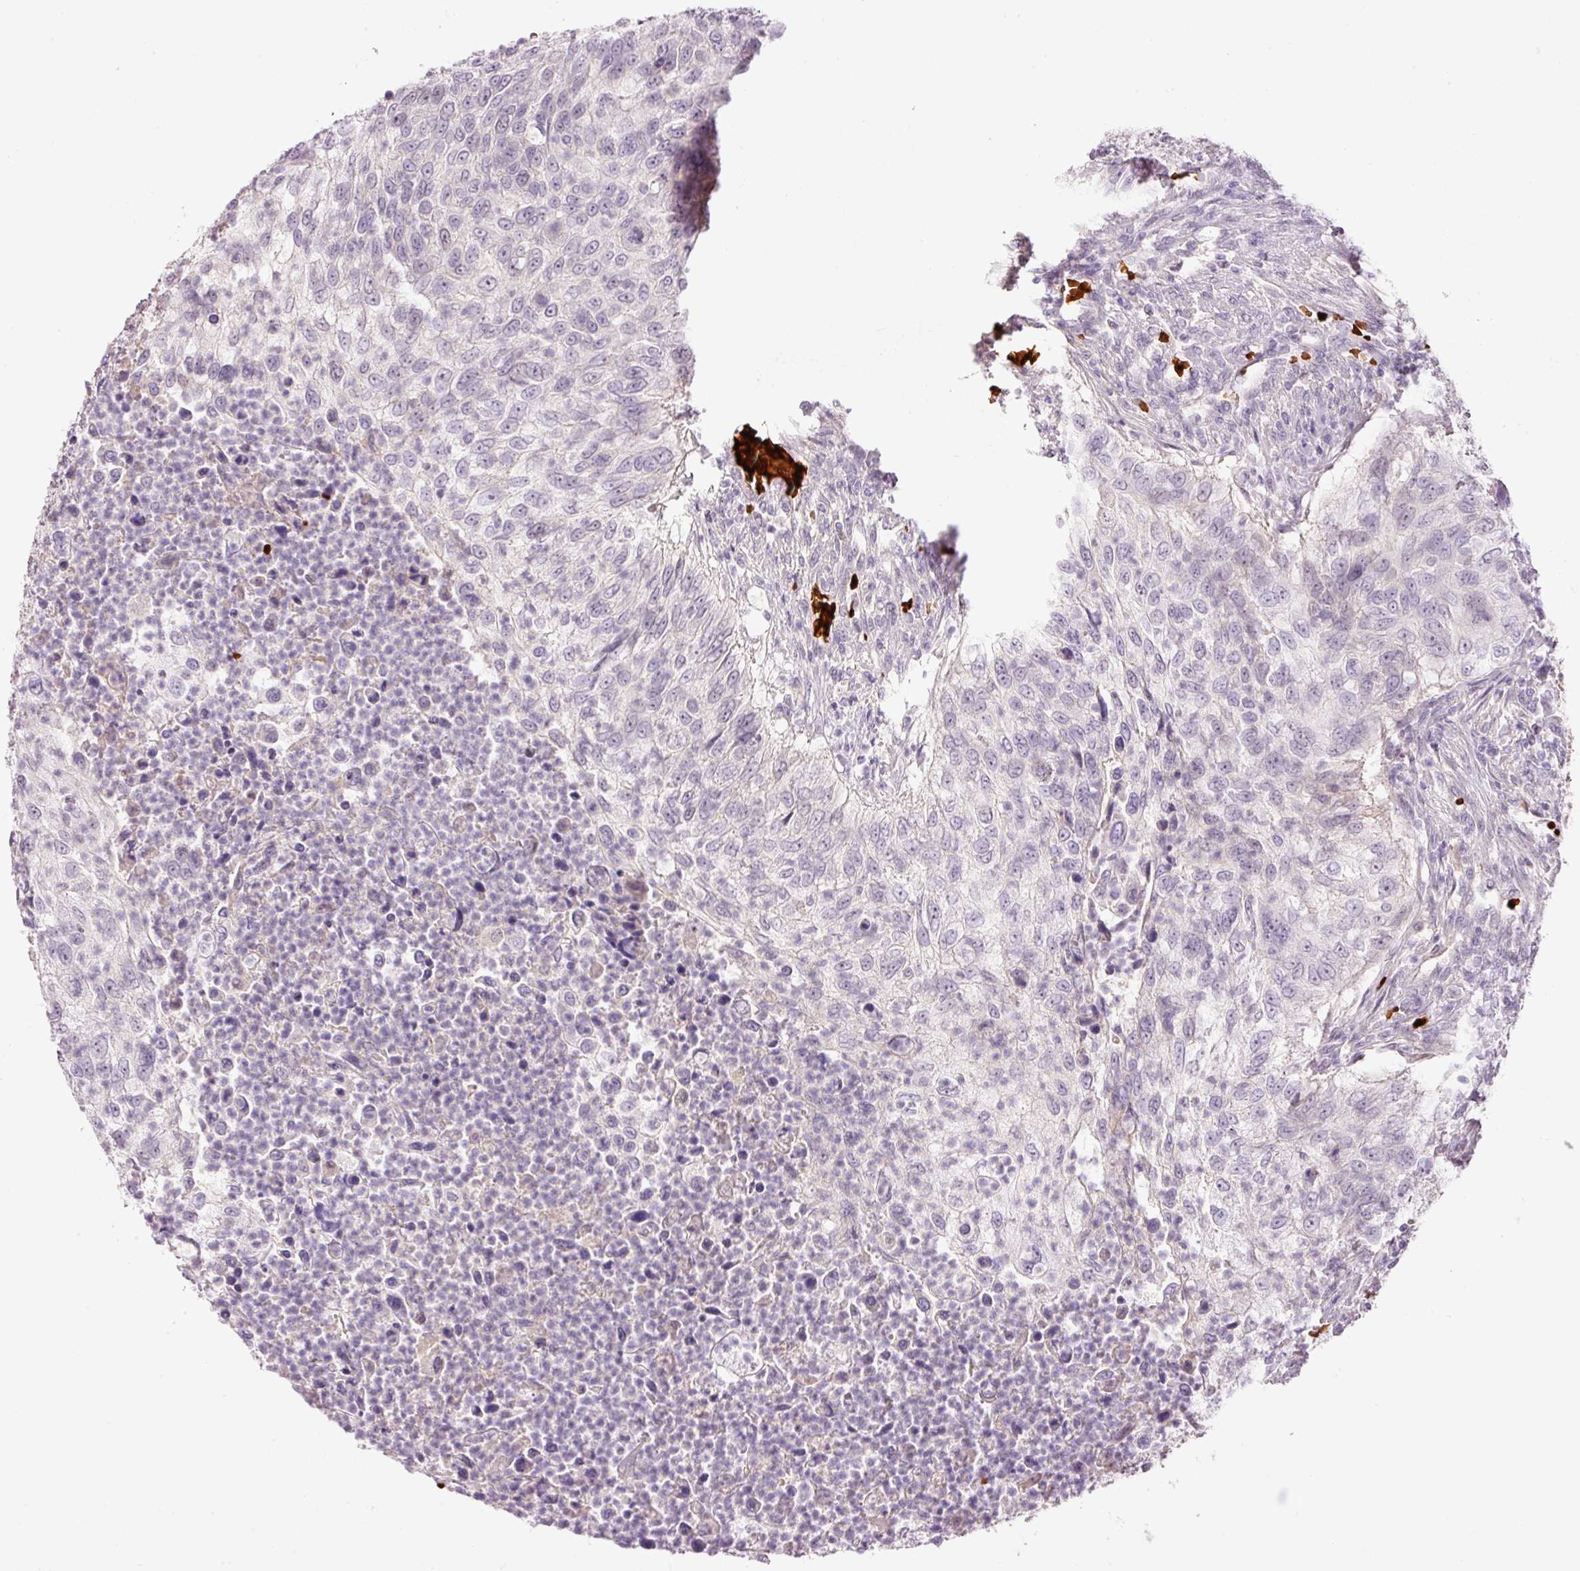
{"staining": {"intensity": "negative", "quantity": "none", "location": "none"}, "tissue": "urothelial cancer", "cell_type": "Tumor cells", "image_type": "cancer", "snomed": [{"axis": "morphology", "description": "Urothelial carcinoma, High grade"}, {"axis": "topography", "description": "Urinary bladder"}], "caption": "Immunohistochemistry (IHC) histopathology image of neoplastic tissue: high-grade urothelial carcinoma stained with DAB demonstrates no significant protein staining in tumor cells.", "gene": "LY6G6D", "patient": {"sex": "female", "age": 60}}